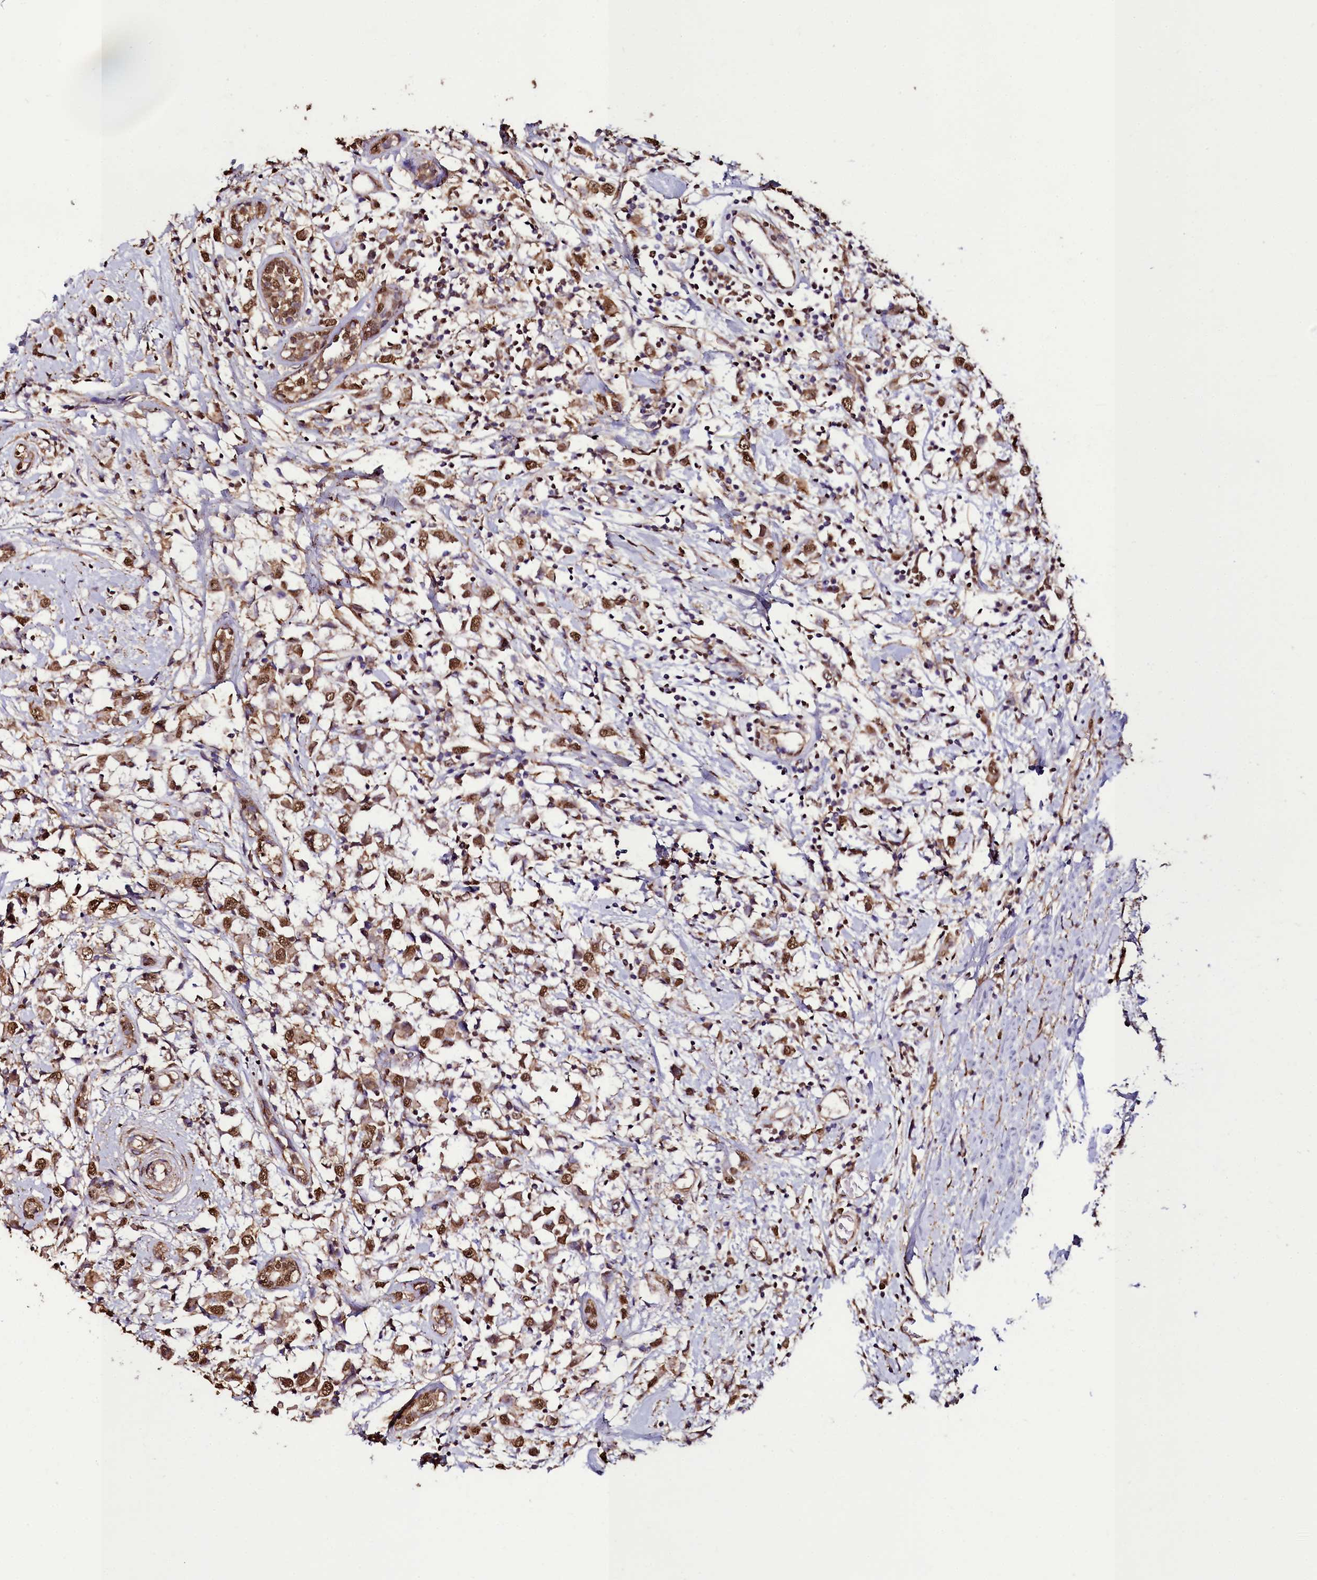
{"staining": {"intensity": "moderate", "quantity": ">75%", "location": "nuclear"}, "tissue": "breast cancer", "cell_type": "Tumor cells", "image_type": "cancer", "snomed": [{"axis": "morphology", "description": "Duct carcinoma"}, {"axis": "topography", "description": "Breast"}], "caption": "Immunohistochemistry (IHC) photomicrograph of neoplastic tissue: human breast infiltrating ductal carcinoma stained using IHC demonstrates medium levels of moderate protein expression localized specifically in the nuclear of tumor cells, appearing as a nuclear brown color.", "gene": "TRIP6", "patient": {"sex": "female", "age": 61}}